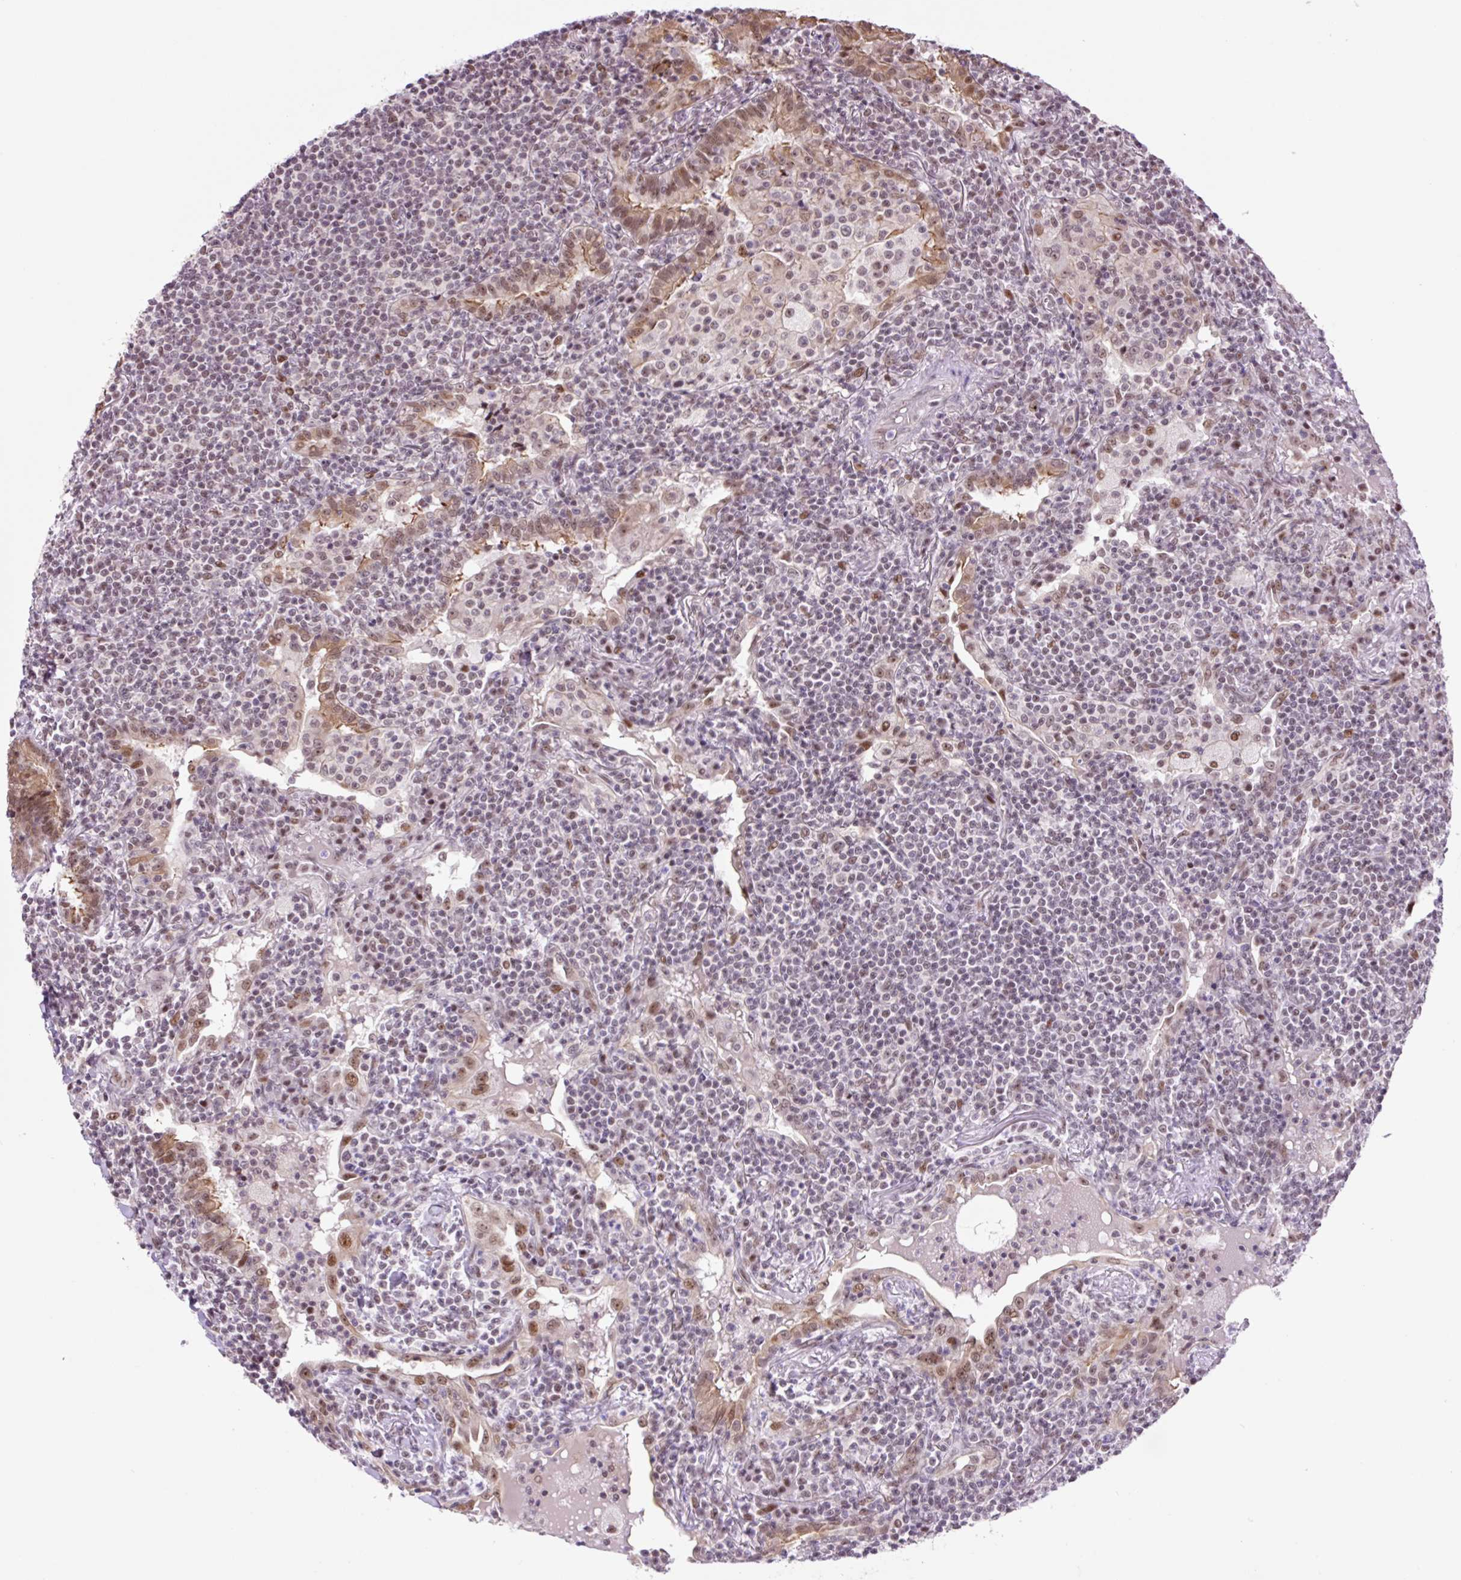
{"staining": {"intensity": "negative", "quantity": "none", "location": "none"}, "tissue": "lymphoma", "cell_type": "Tumor cells", "image_type": "cancer", "snomed": [{"axis": "morphology", "description": "Malignant lymphoma, non-Hodgkin's type, Low grade"}, {"axis": "topography", "description": "Lung"}], "caption": "High magnification brightfield microscopy of low-grade malignant lymphoma, non-Hodgkin's type stained with DAB (brown) and counterstained with hematoxylin (blue): tumor cells show no significant expression.", "gene": "TAF1A", "patient": {"sex": "female", "age": 71}}